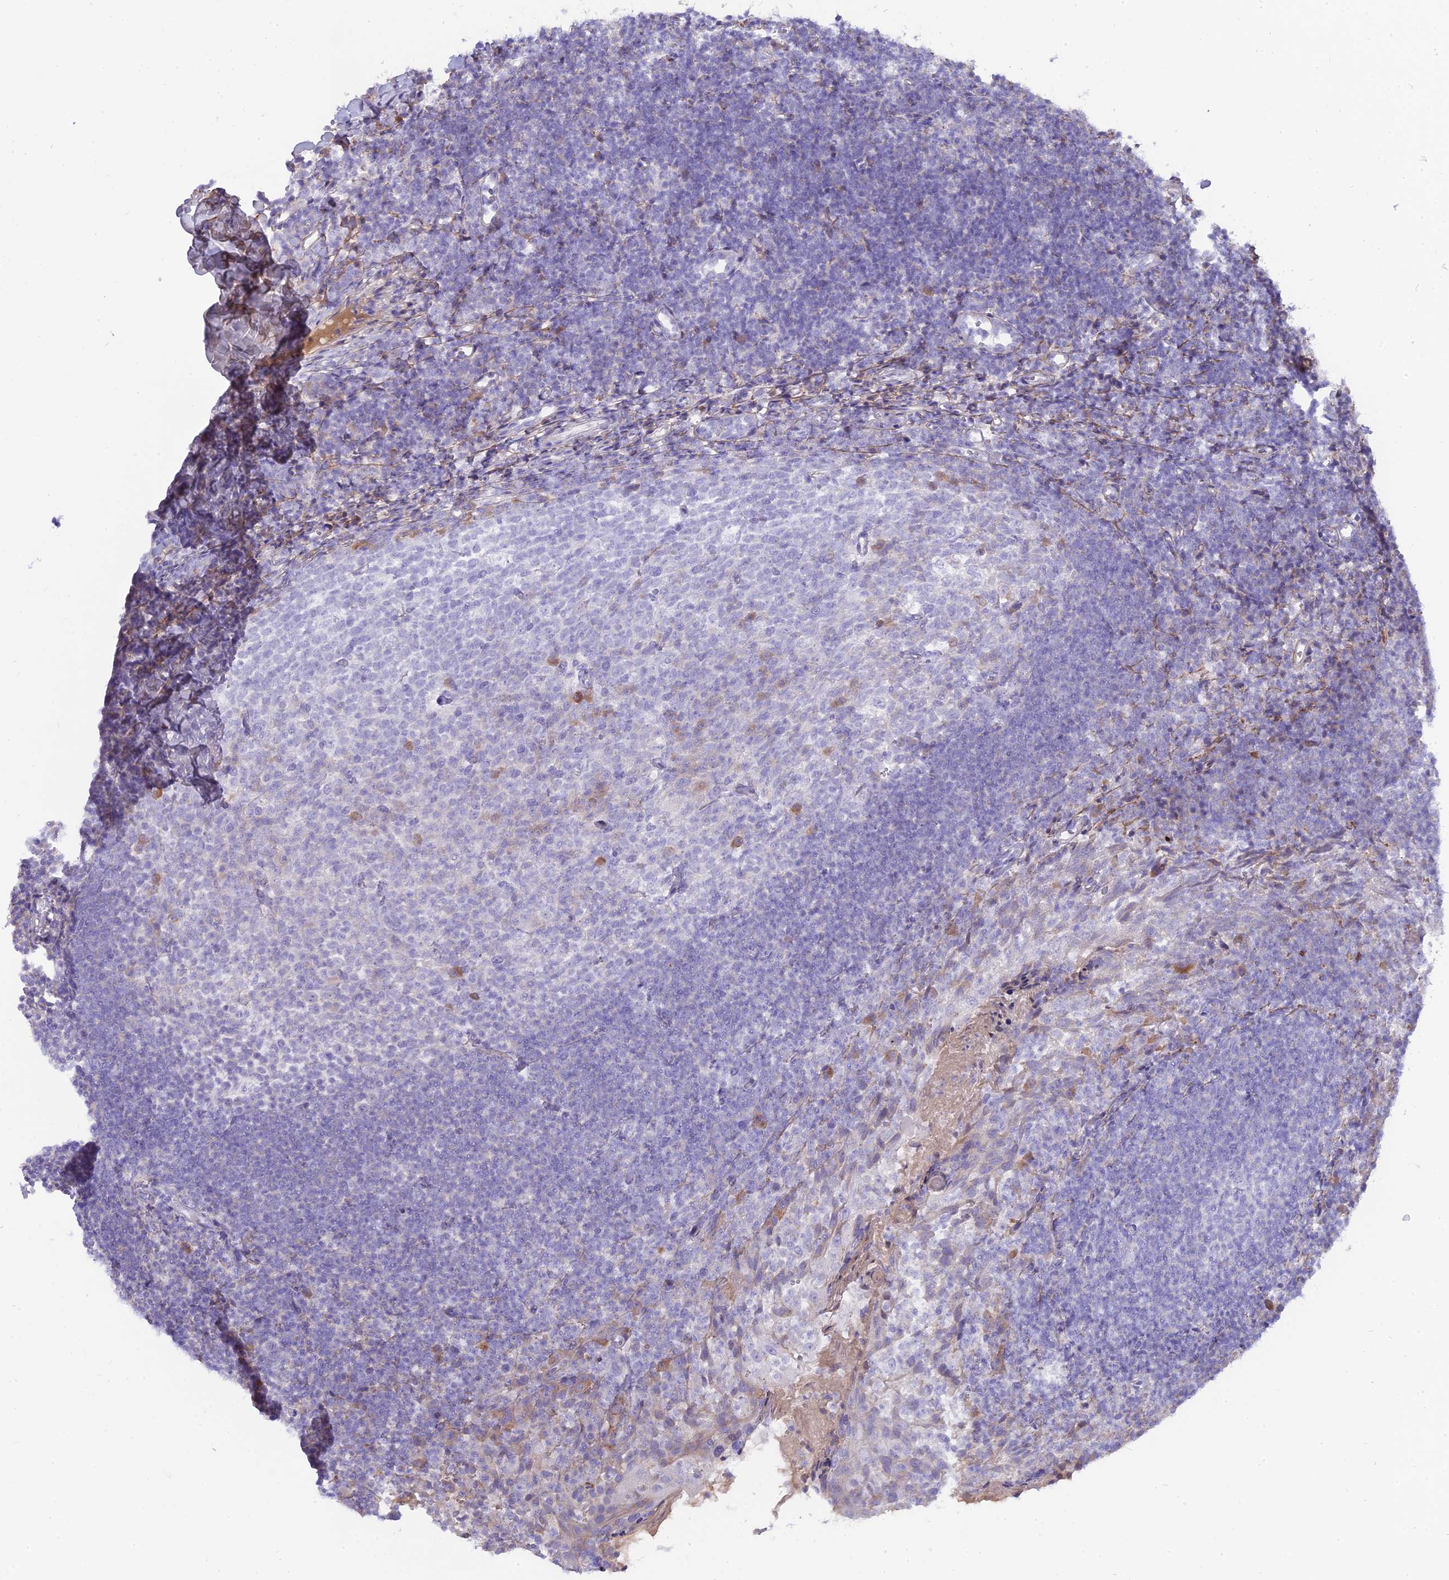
{"staining": {"intensity": "negative", "quantity": "none", "location": "none"}, "tissue": "tonsil", "cell_type": "Germinal center cells", "image_type": "normal", "snomed": [{"axis": "morphology", "description": "Normal tissue, NOS"}, {"axis": "topography", "description": "Tonsil"}], "caption": "Protein analysis of unremarkable tonsil shows no significant positivity in germinal center cells. (DAB (3,3'-diaminobenzidine) immunohistochemistry visualized using brightfield microscopy, high magnification).", "gene": "MBD3L1", "patient": {"sex": "female", "age": 10}}